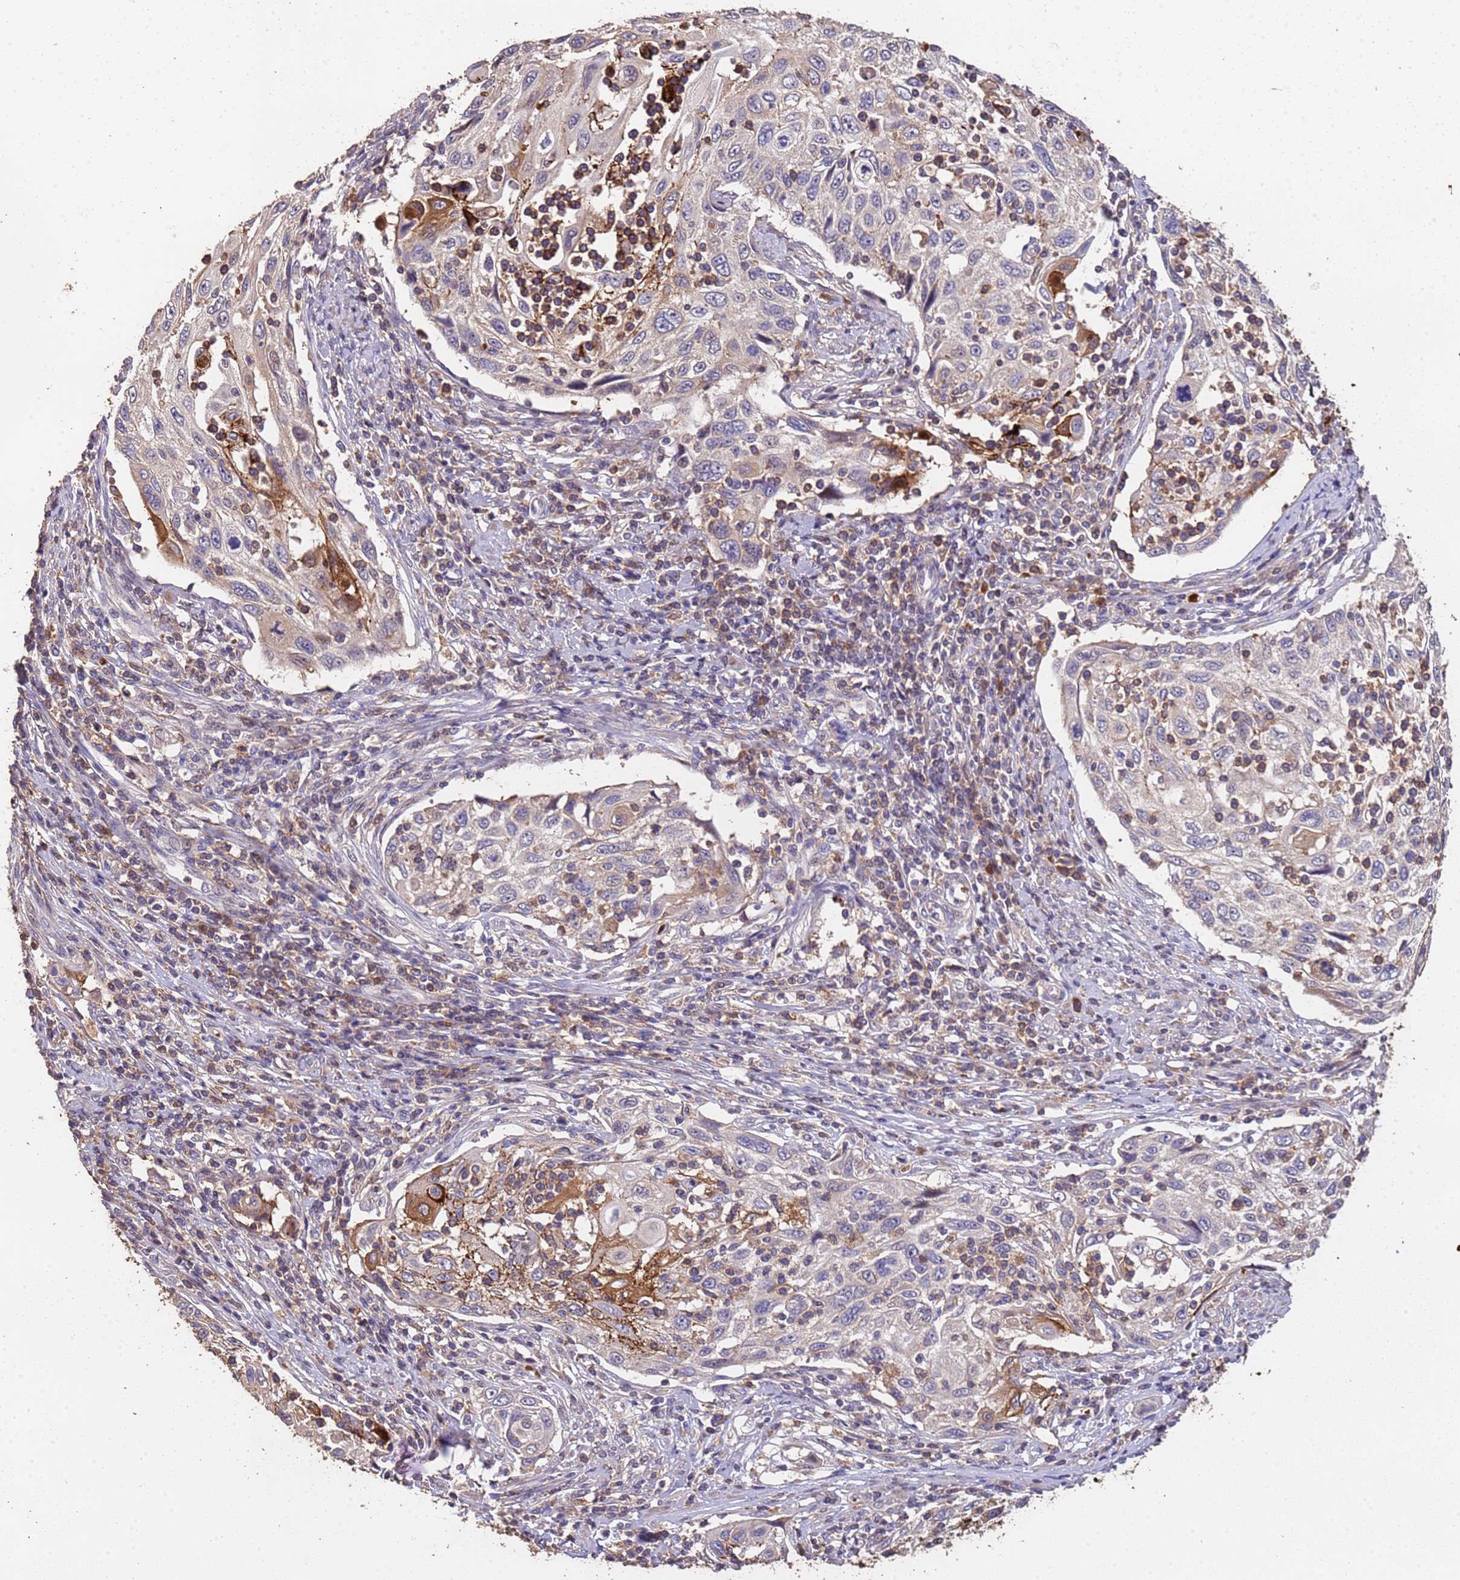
{"staining": {"intensity": "moderate", "quantity": "<25%", "location": "cytoplasmic/membranous"}, "tissue": "cervical cancer", "cell_type": "Tumor cells", "image_type": "cancer", "snomed": [{"axis": "morphology", "description": "Squamous cell carcinoma, NOS"}, {"axis": "topography", "description": "Cervix"}], "caption": "Human cervical cancer stained for a protein (brown) demonstrates moderate cytoplasmic/membranous positive staining in approximately <25% of tumor cells.", "gene": "CCDC184", "patient": {"sex": "female", "age": 70}}